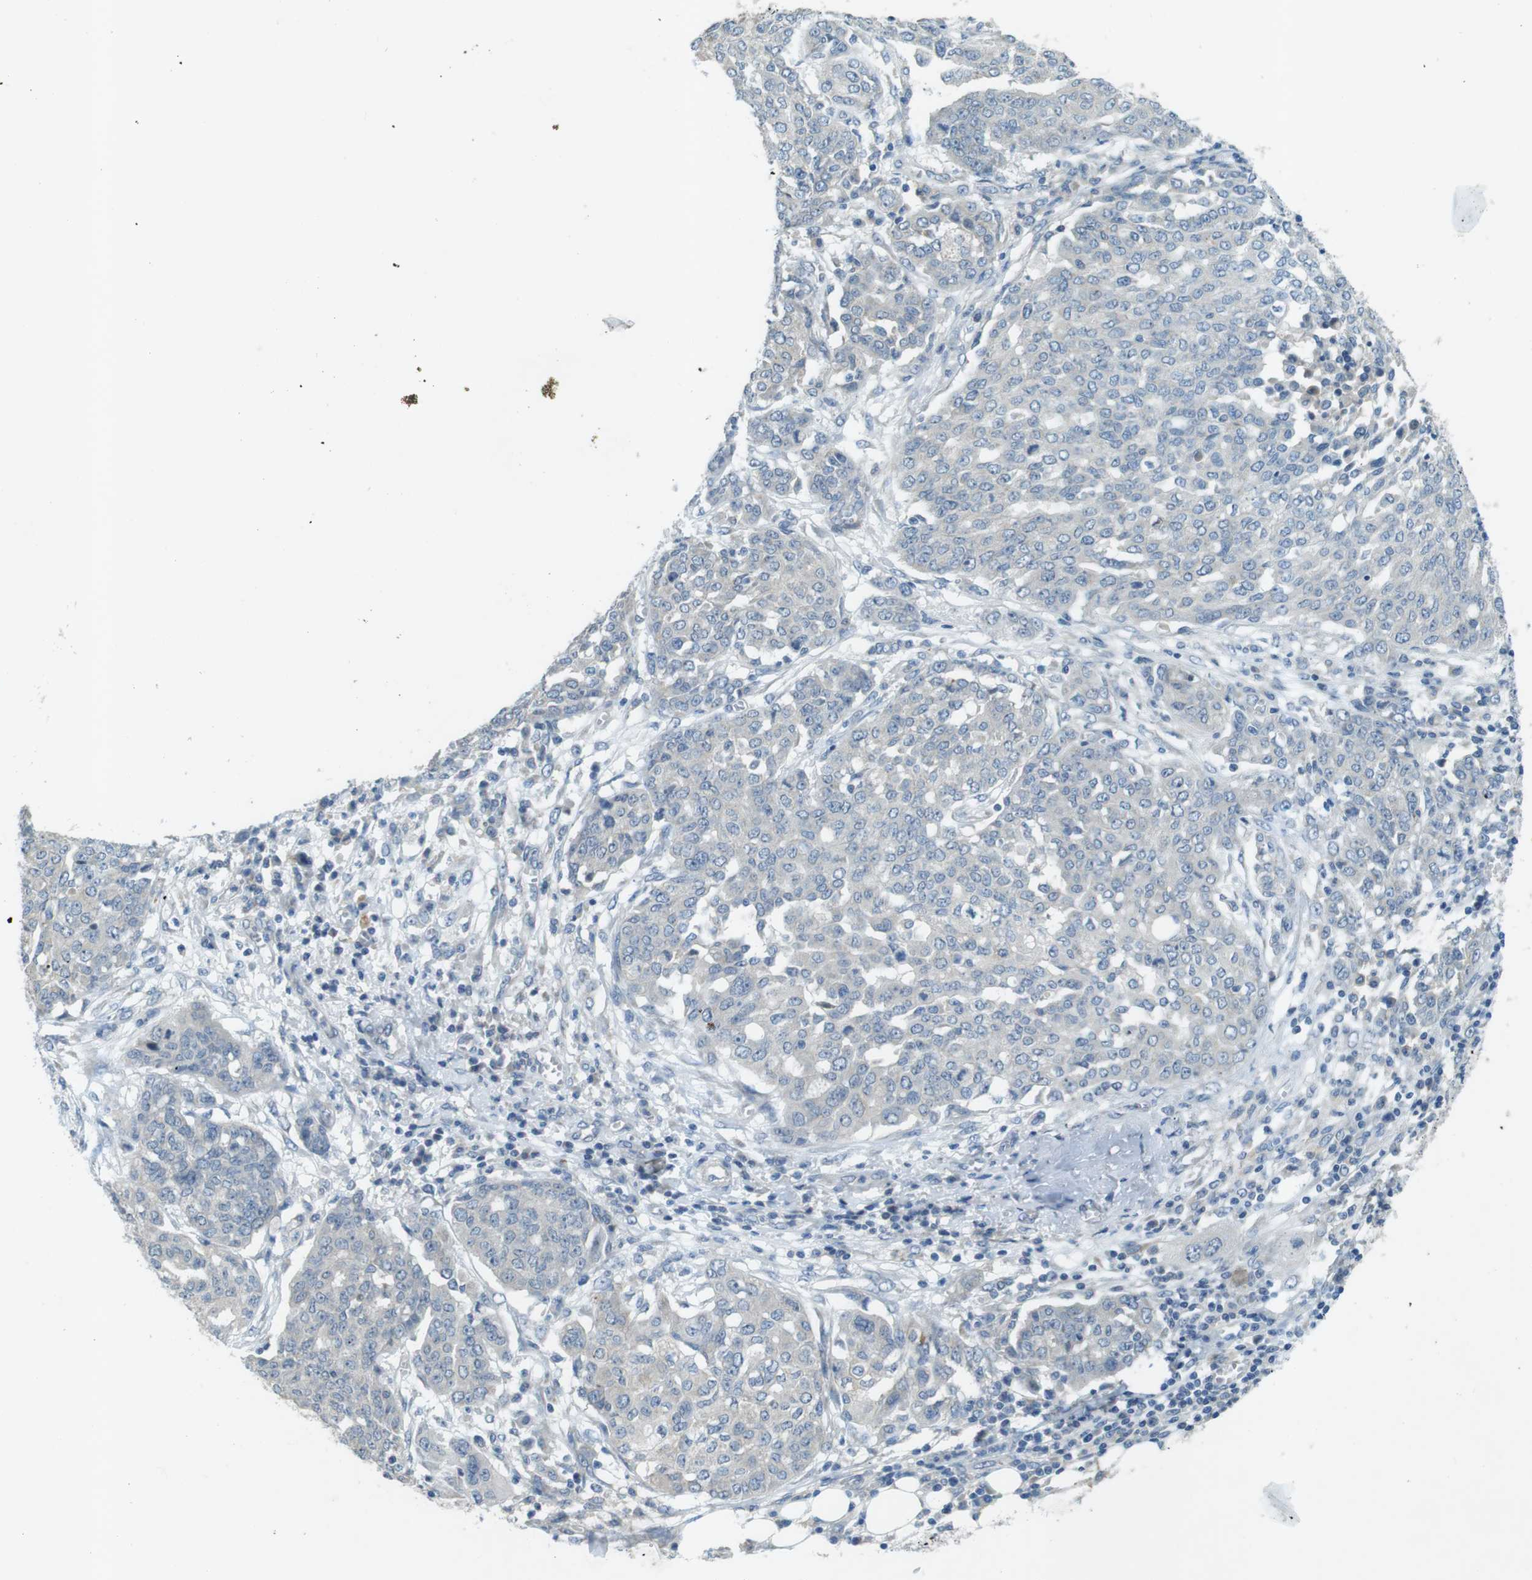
{"staining": {"intensity": "negative", "quantity": "none", "location": "none"}, "tissue": "ovarian cancer", "cell_type": "Tumor cells", "image_type": "cancer", "snomed": [{"axis": "morphology", "description": "Cystadenocarcinoma, serous, NOS"}, {"axis": "topography", "description": "Soft tissue"}, {"axis": "topography", "description": "Ovary"}], "caption": "DAB immunohistochemical staining of human ovarian serous cystadenocarcinoma displays no significant staining in tumor cells. The staining was performed using DAB (3,3'-diaminobenzidine) to visualize the protein expression in brown, while the nuclei were stained in blue with hematoxylin (Magnification: 20x).", "gene": "TYW1", "patient": {"sex": "female", "age": 57}}